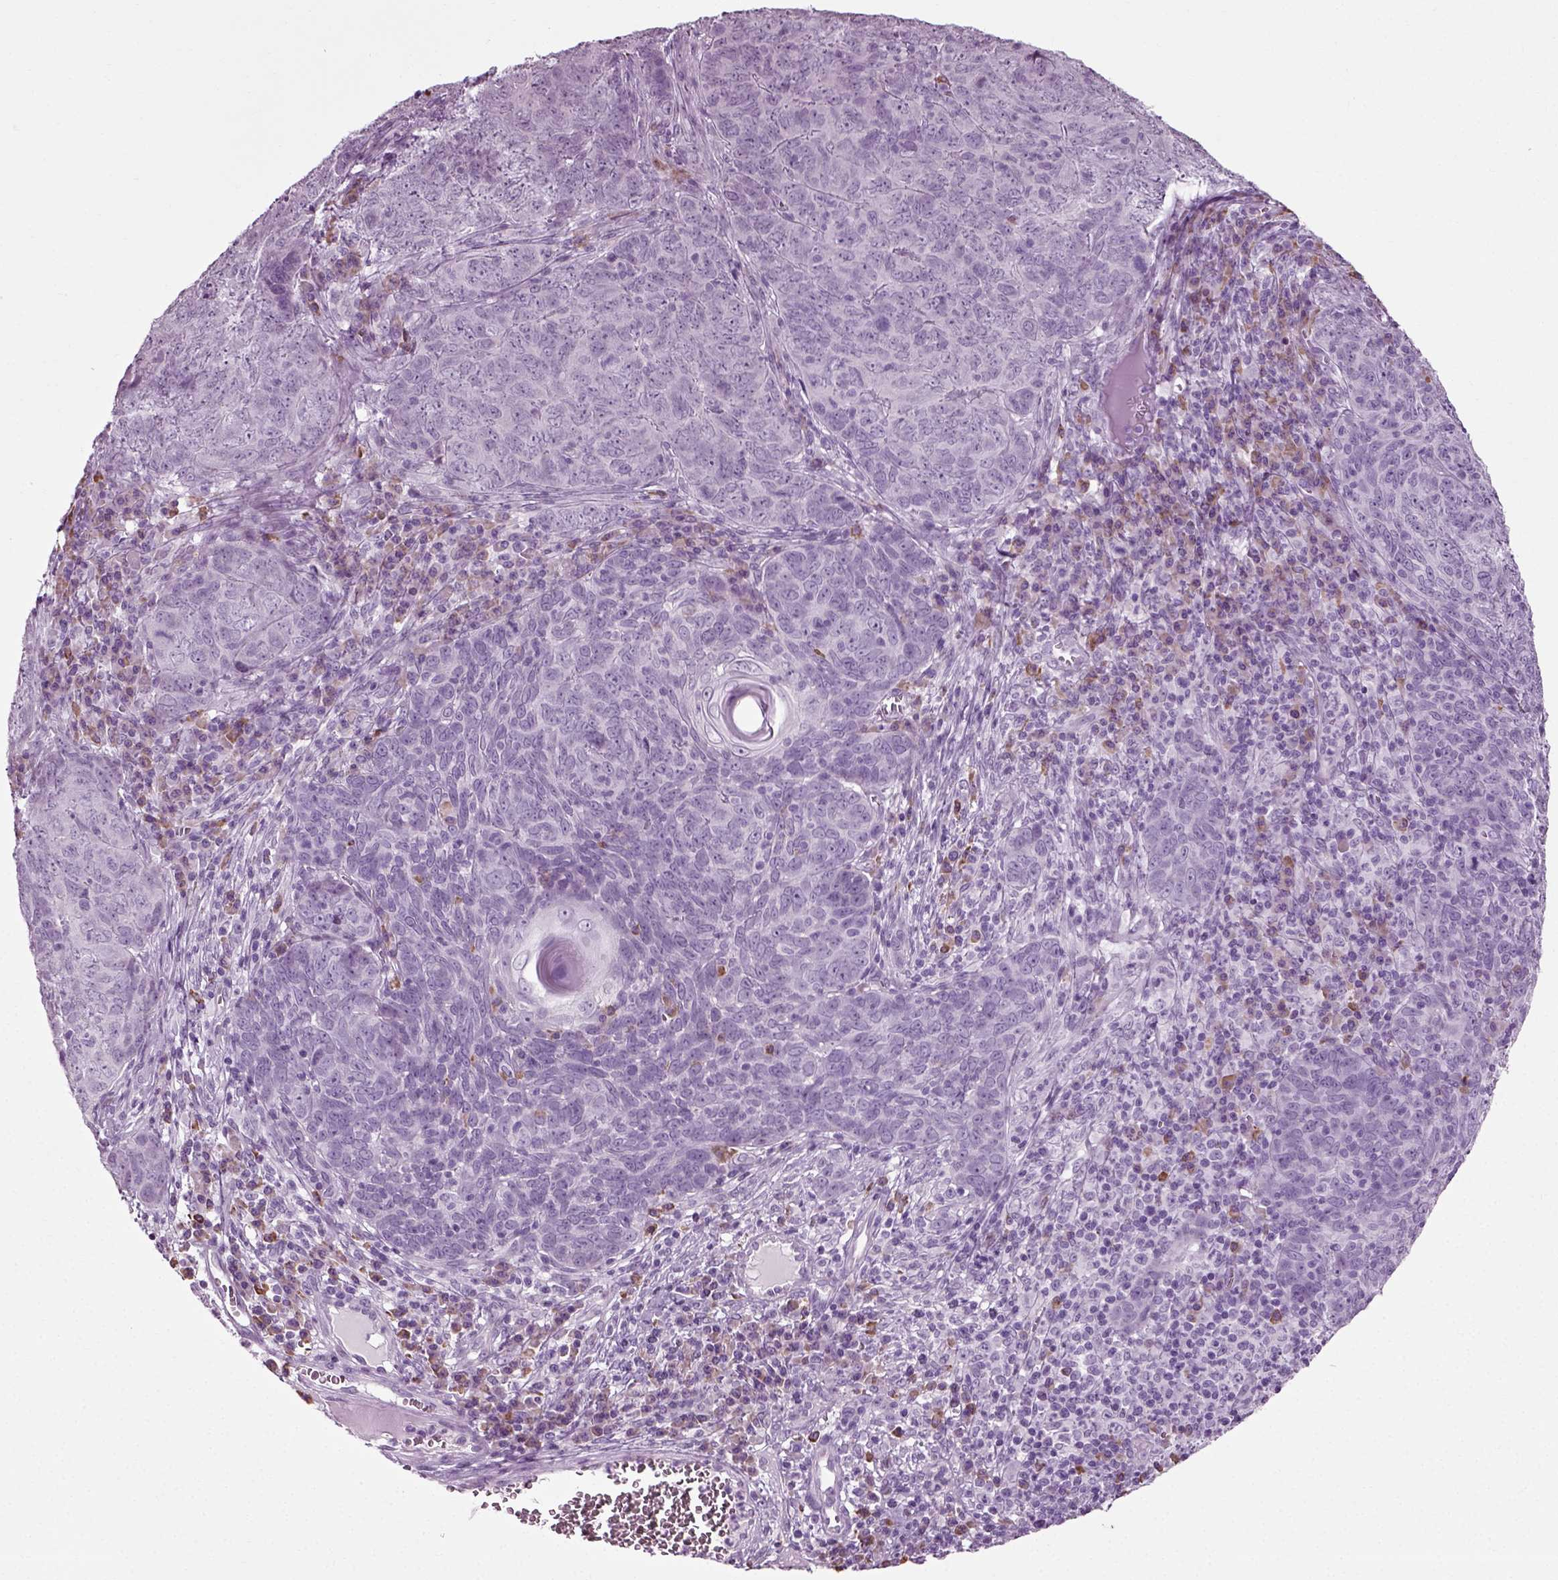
{"staining": {"intensity": "negative", "quantity": "none", "location": "none"}, "tissue": "skin cancer", "cell_type": "Tumor cells", "image_type": "cancer", "snomed": [{"axis": "morphology", "description": "Squamous cell carcinoma, NOS"}, {"axis": "topography", "description": "Skin"}, {"axis": "topography", "description": "Anal"}], "caption": "A high-resolution image shows immunohistochemistry staining of skin cancer, which exhibits no significant staining in tumor cells.", "gene": "SLC26A8", "patient": {"sex": "female", "age": 51}}